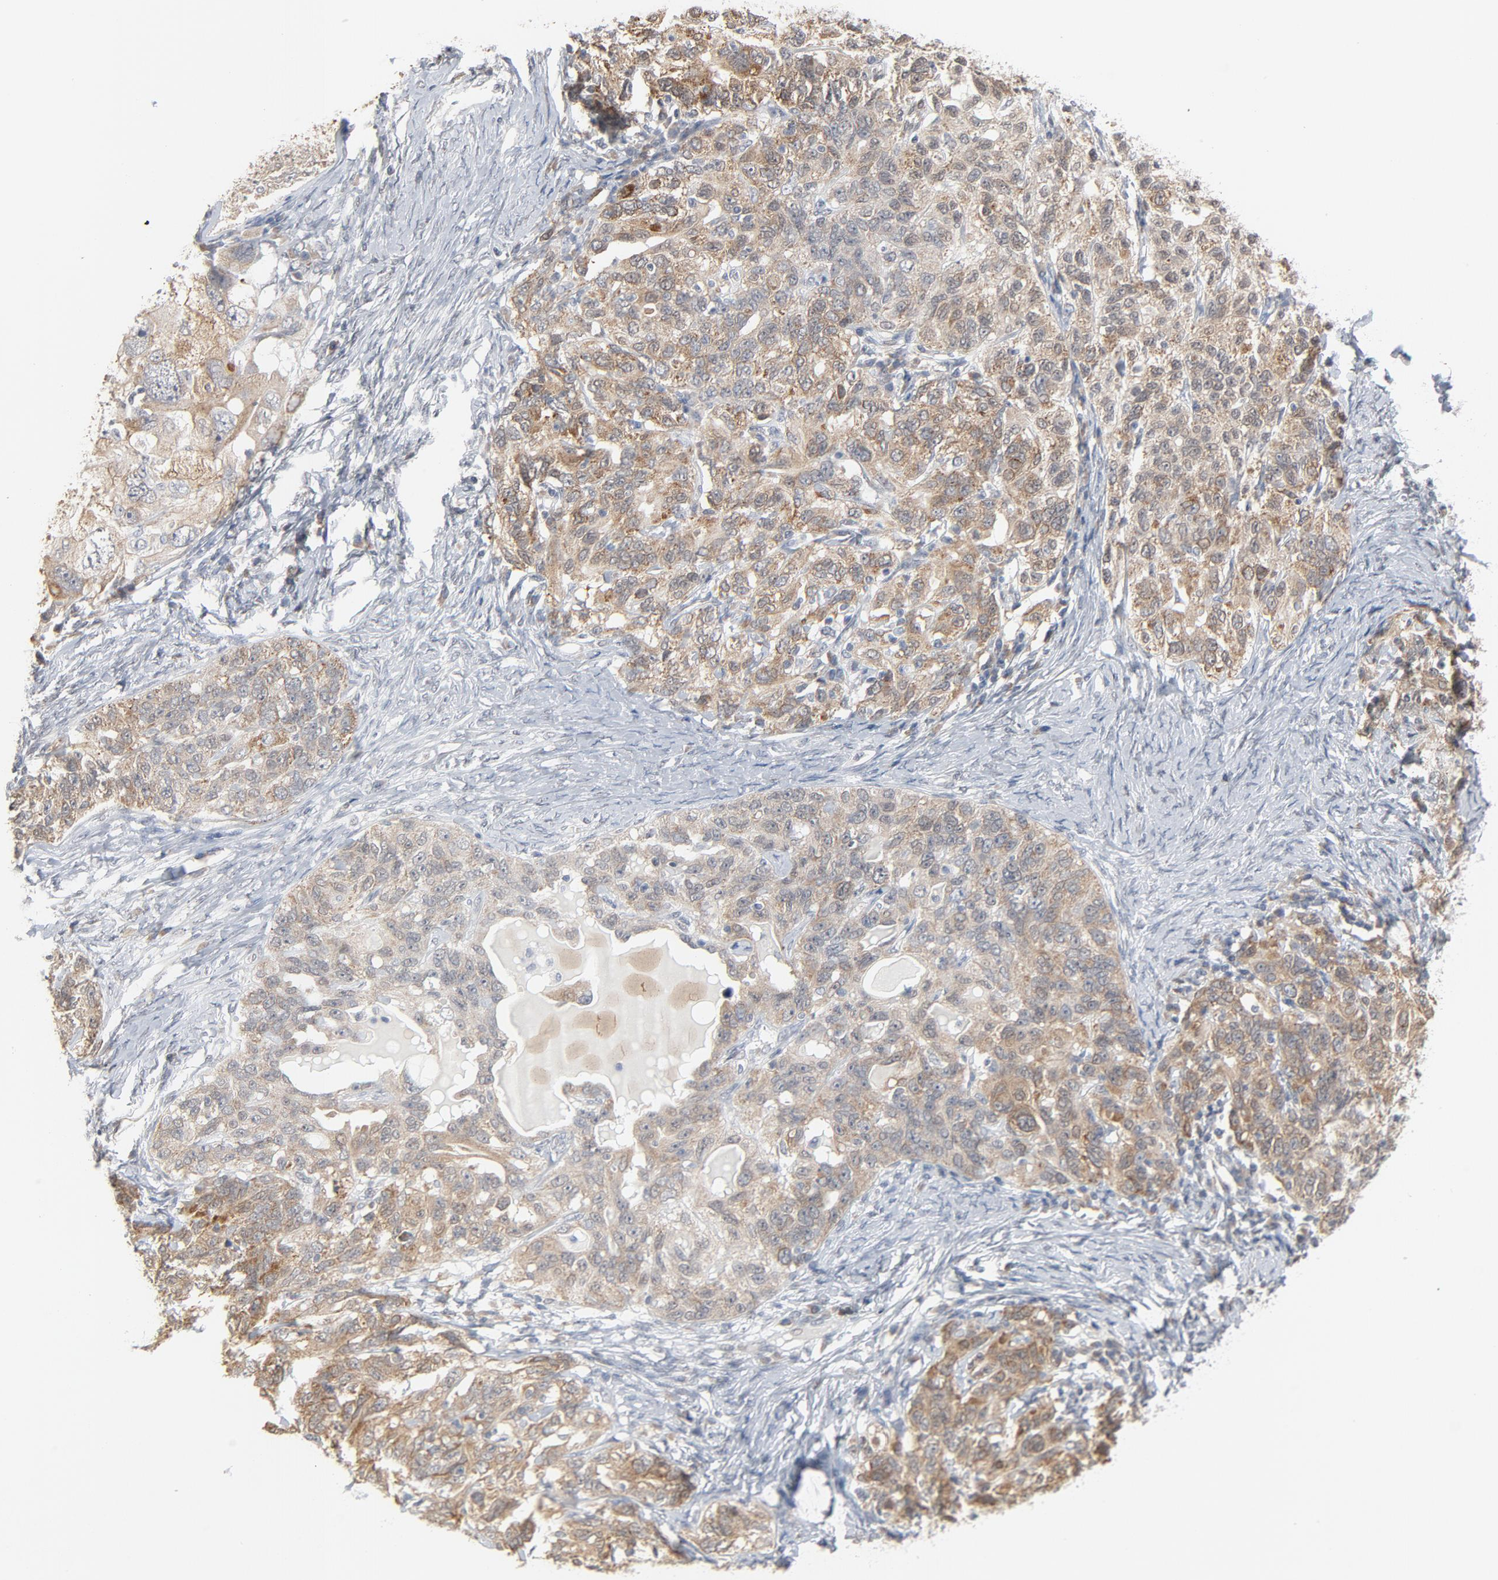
{"staining": {"intensity": "moderate", "quantity": ">75%", "location": "cytoplasmic/membranous"}, "tissue": "ovarian cancer", "cell_type": "Tumor cells", "image_type": "cancer", "snomed": [{"axis": "morphology", "description": "Cystadenocarcinoma, serous, NOS"}, {"axis": "topography", "description": "Ovary"}], "caption": "Approximately >75% of tumor cells in ovarian serous cystadenocarcinoma display moderate cytoplasmic/membranous protein staining as visualized by brown immunohistochemical staining.", "gene": "ITPR3", "patient": {"sex": "female", "age": 82}}